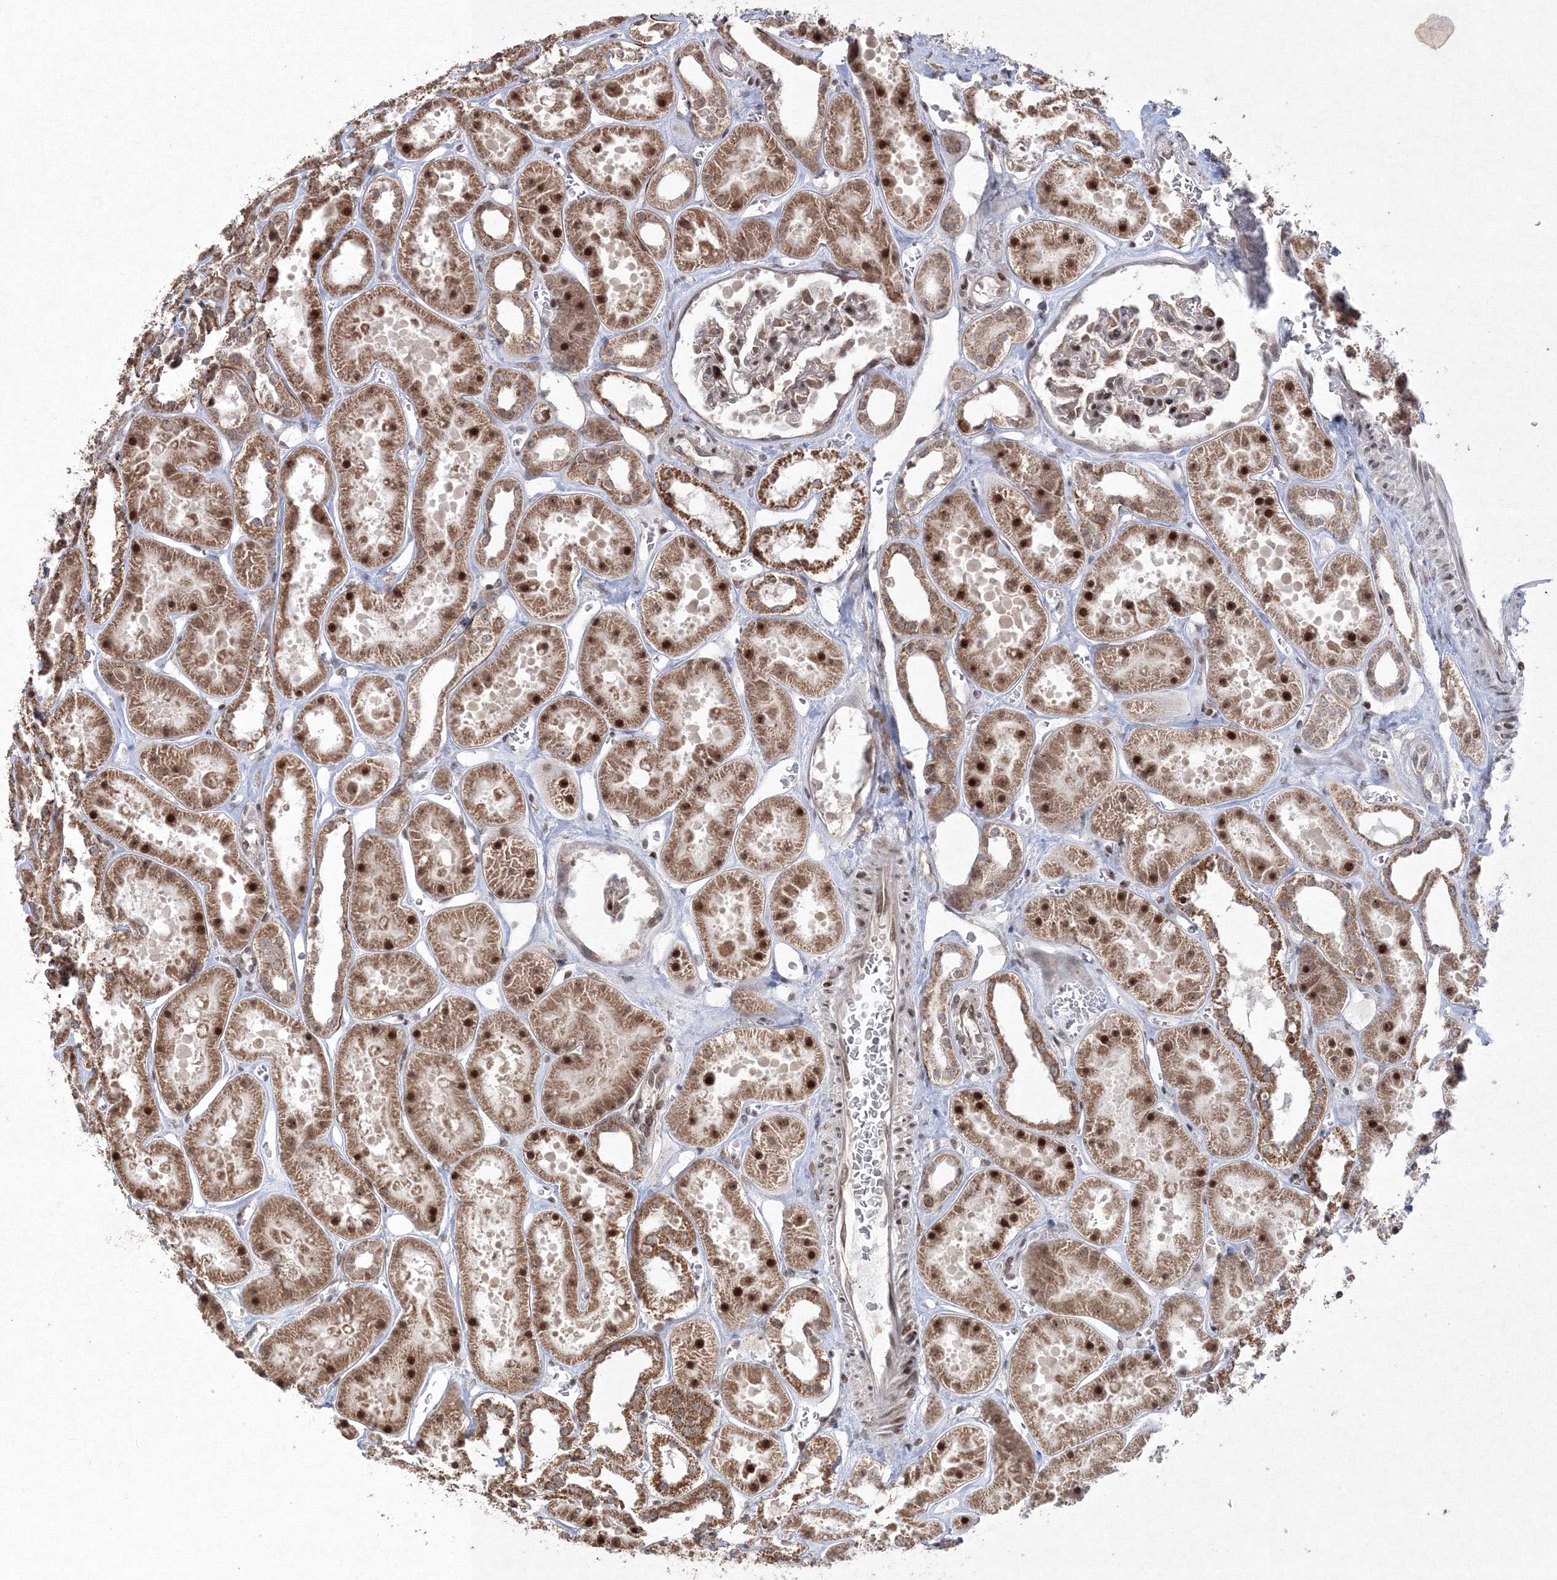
{"staining": {"intensity": "moderate", "quantity": "25%-75%", "location": "nuclear"}, "tissue": "kidney", "cell_type": "Cells in glomeruli", "image_type": "normal", "snomed": [{"axis": "morphology", "description": "Normal tissue, NOS"}, {"axis": "topography", "description": "Kidney"}], "caption": "A micrograph of human kidney stained for a protein displays moderate nuclear brown staining in cells in glomeruli.", "gene": "MKRN2", "patient": {"sex": "female", "age": 41}}